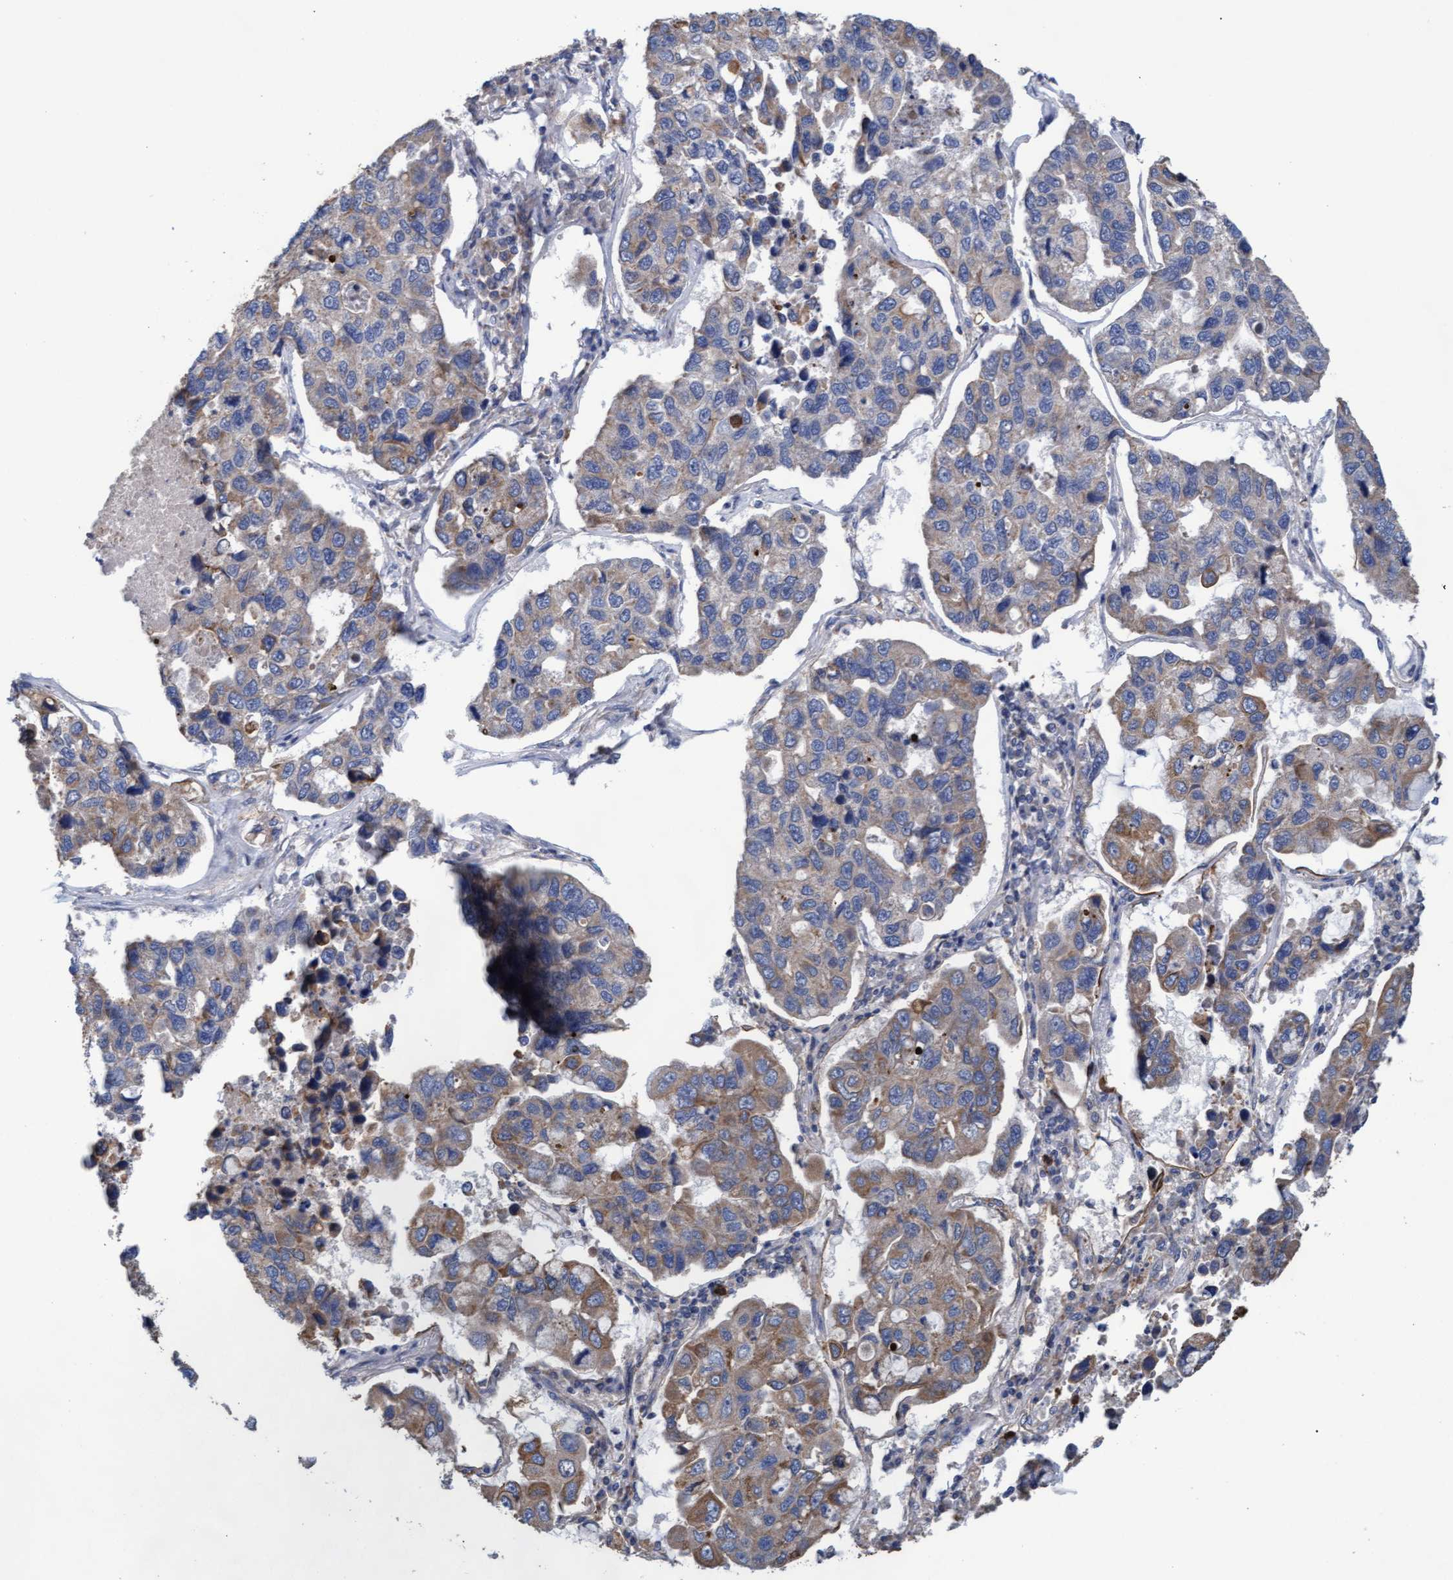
{"staining": {"intensity": "weak", "quantity": "25%-75%", "location": "cytoplasmic/membranous"}, "tissue": "lung cancer", "cell_type": "Tumor cells", "image_type": "cancer", "snomed": [{"axis": "morphology", "description": "Adenocarcinoma, NOS"}, {"axis": "topography", "description": "Lung"}], "caption": "A brown stain labels weak cytoplasmic/membranous staining of a protein in lung adenocarcinoma tumor cells. (brown staining indicates protein expression, while blue staining denotes nuclei).", "gene": "MRPL38", "patient": {"sex": "male", "age": 64}}